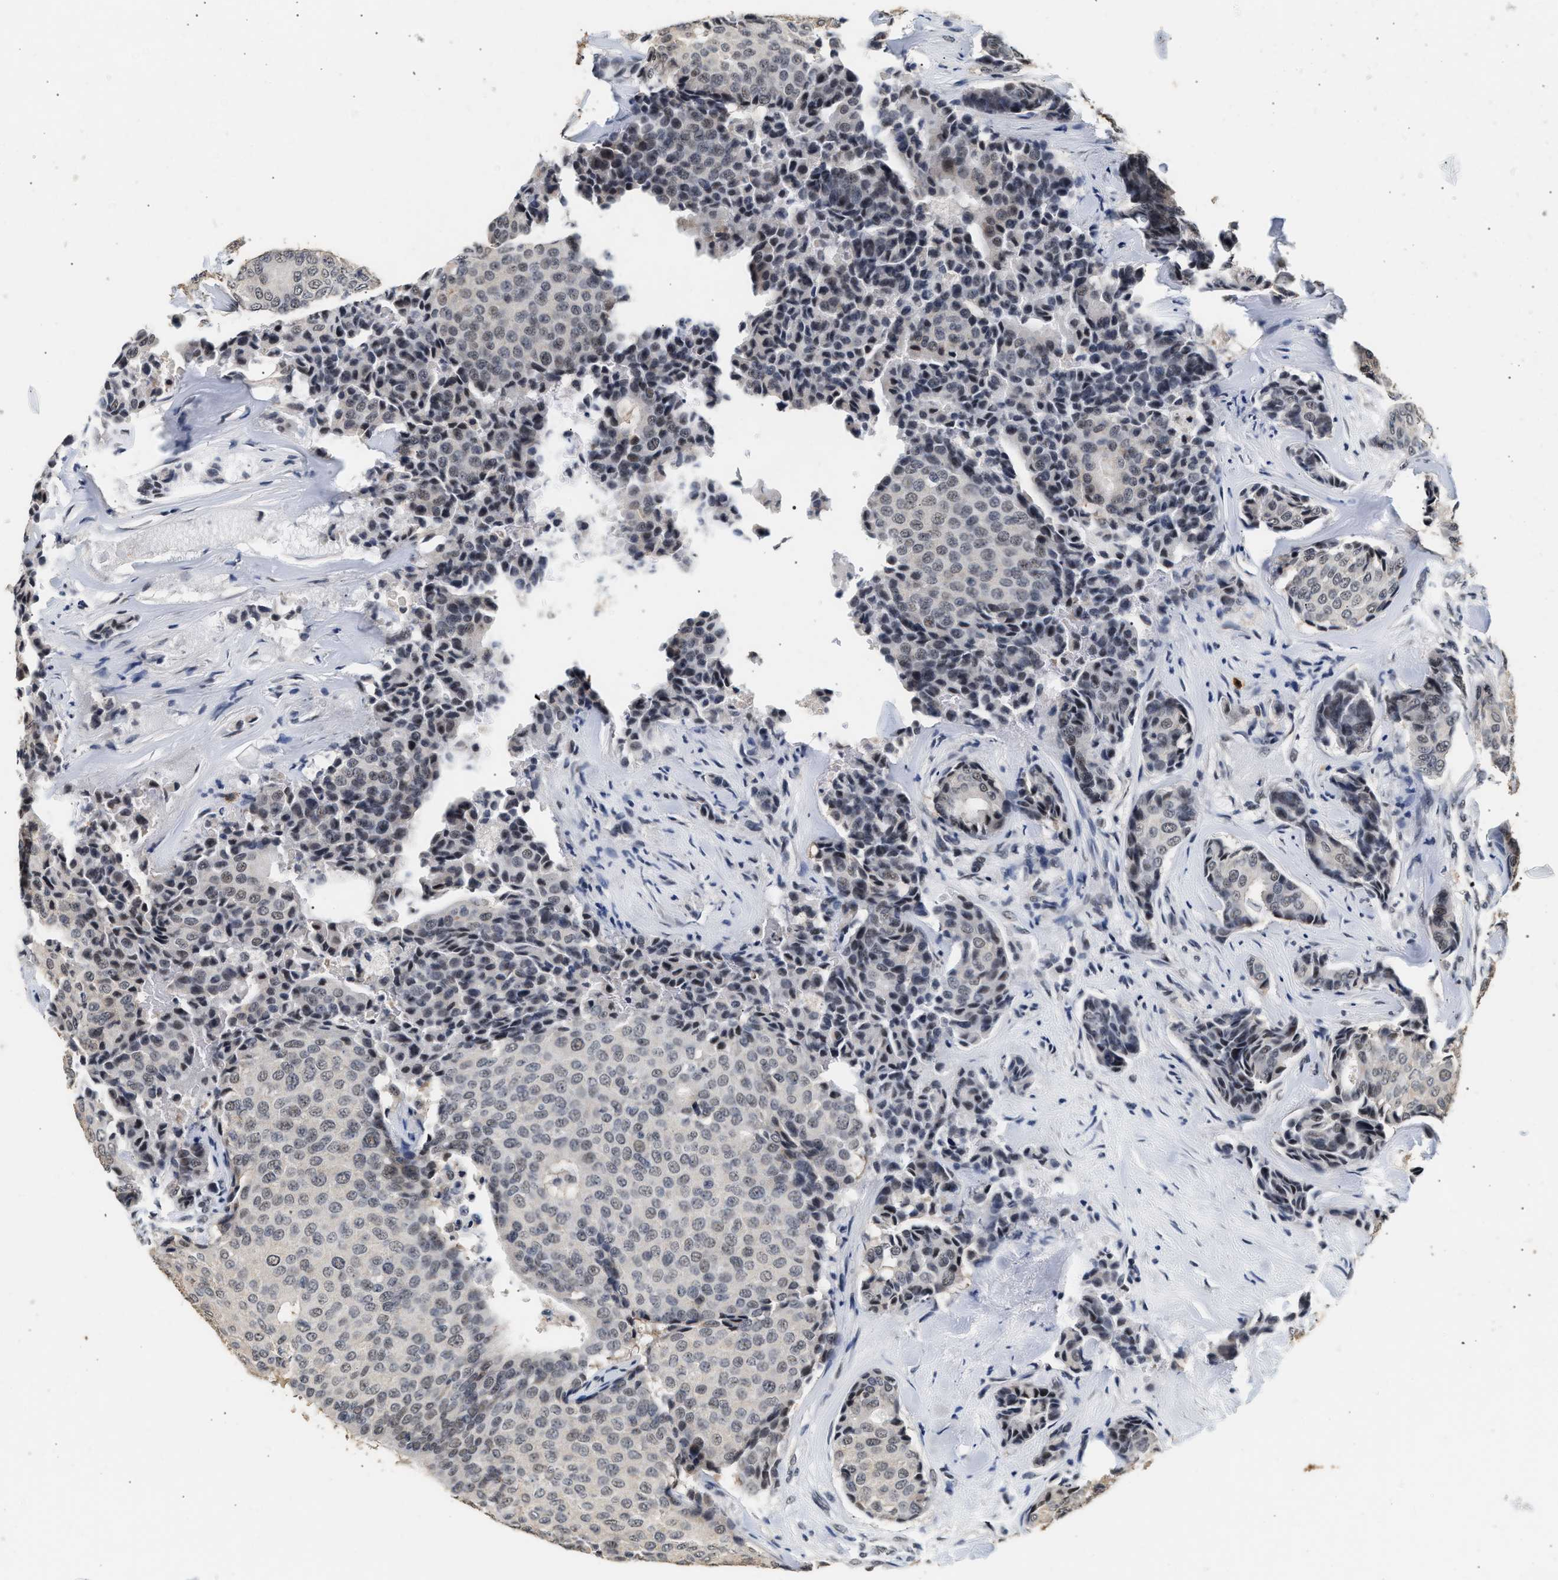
{"staining": {"intensity": "negative", "quantity": "none", "location": "none"}, "tissue": "breast cancer", "cell_type": "Tumor cells", "image_type": "cancer", "snomed": [{"axis": "morphology", "description": "Duct carcinoma"}, {"axis": "topography", "description": "Breast"}], "caption": "IHC of human breast cancer shows no staining in tumor cells.", "gene": "THOC1", "patient": {"sex": "female", "age": 75}}